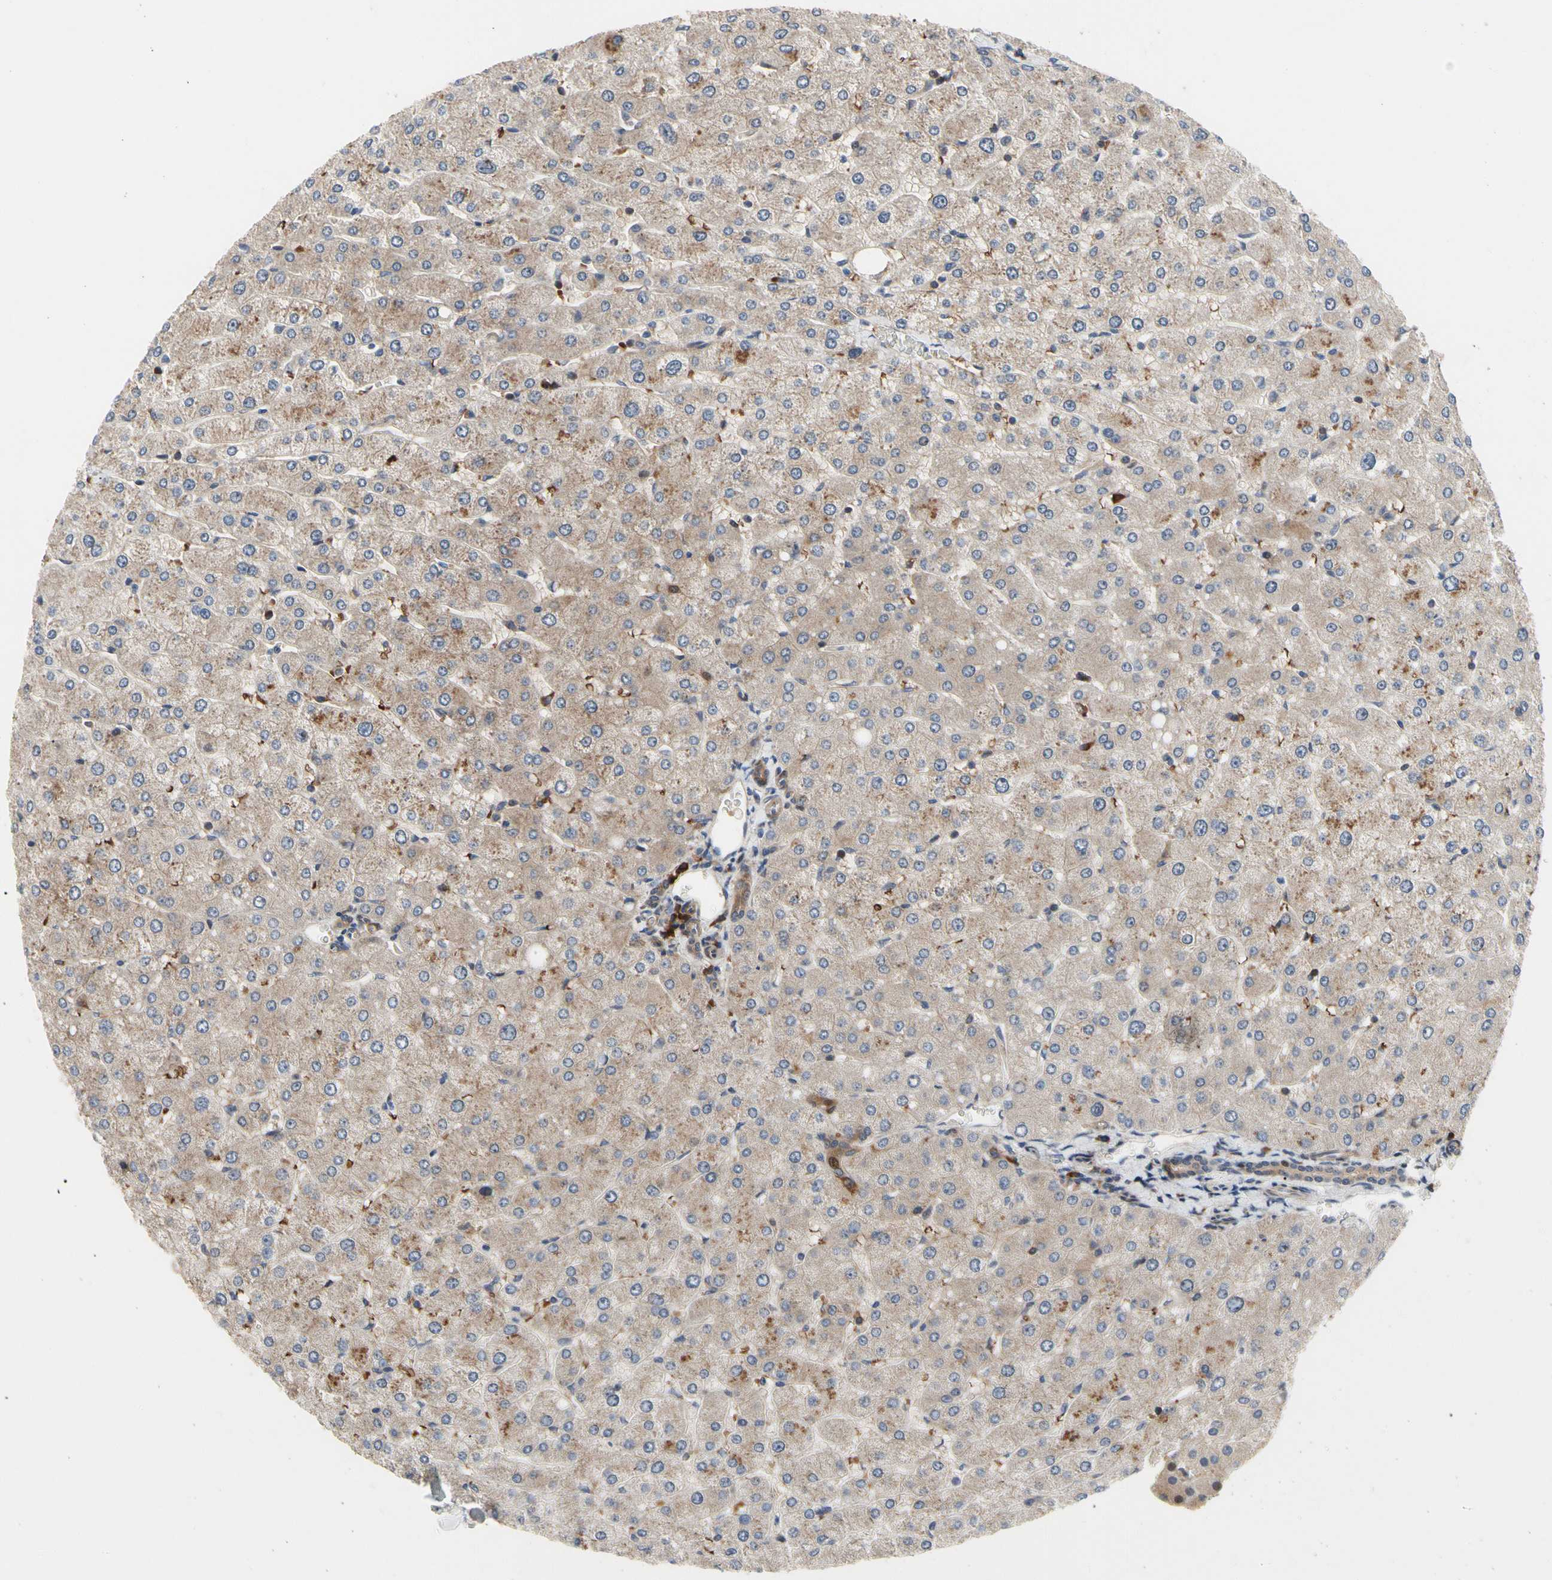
{"staining": {"intensity": "weak", "quantity": ">75%", "location": "cytoplasmic/membranous"}, "tissue": "liver", "cell_type": "Cholangiocytes", "image_type": "normal", "snomed": [{"axis": "morphology", "description": "Normal tissue, NOS"}, {"axis": "topography", "description": "Liver"}], "caption": "This is a histology image of immunohistochemistry staining of normal liver, which shows weak positivity in the cytoplasmic/membranous of cholangiocytes.", "gene": "HMGCR", "patient": {"sex": "male", "age": 55}}